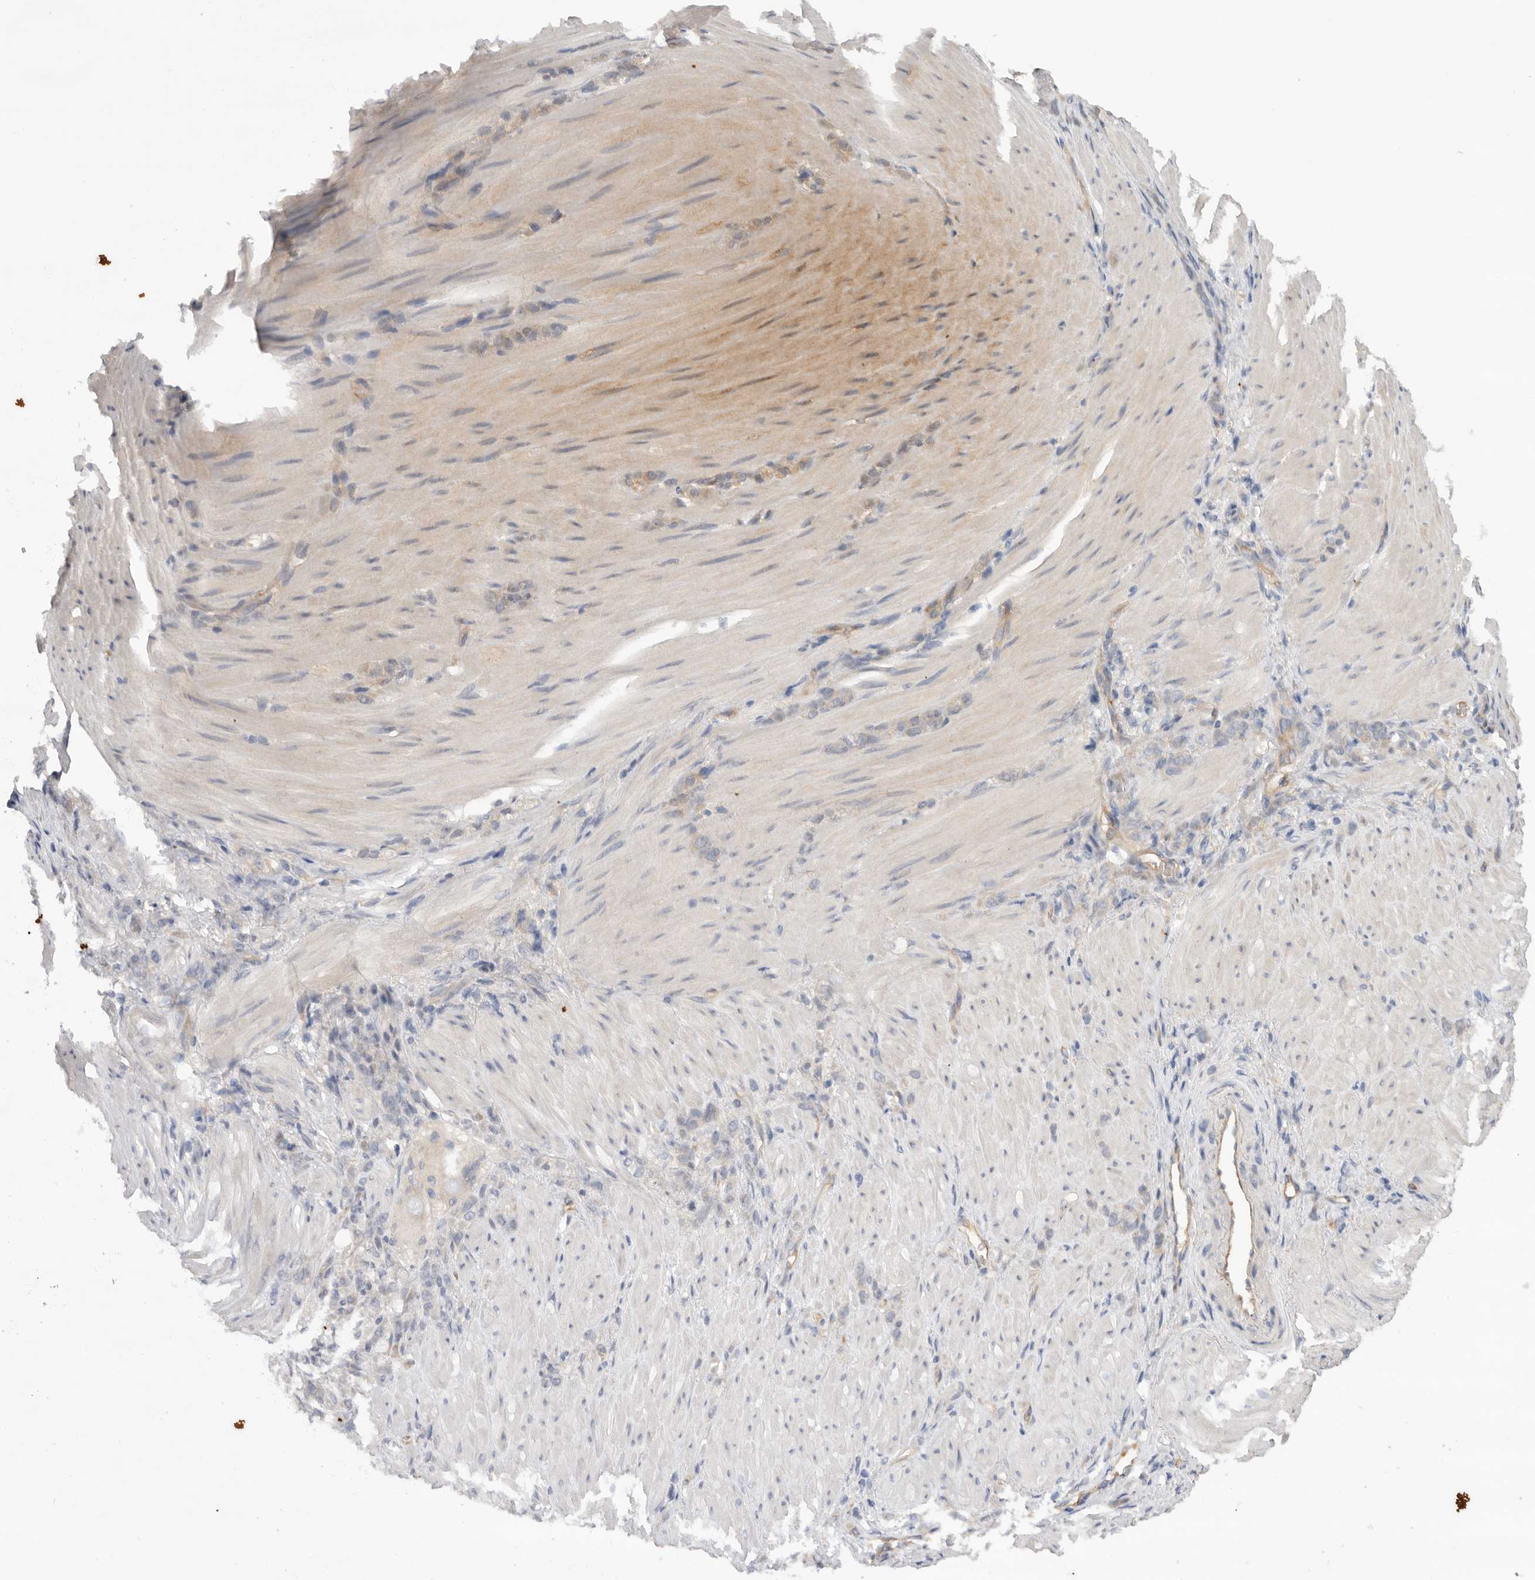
{"staining": {"intensity": "weak", "quantity": "25%-75%", "location": "cytoplasmic/membranous"}, "tissue": "stomach cancer", "cell_type": "Tumor cells", "image_type": "cancer", "snomed": [{"axis": "morphology", "description": "Normal tissue, NOS"}, {"axis": "morphology", "description": "Adenocarcinoma, NOS"}, {"axis": "topography", "description": "Stomach"}], "caption": "Stomach cancer (adenocarcinoma) stained for a protein reveals weak cytoplasmic/membranous positivity in tumor cells. (DAB (3,3'-diaminobenzidine) IHC with brightfield microscopy, high magnification).", "gene": "CDC42BPB", "patient": {"sex": "male", "age": 82}}